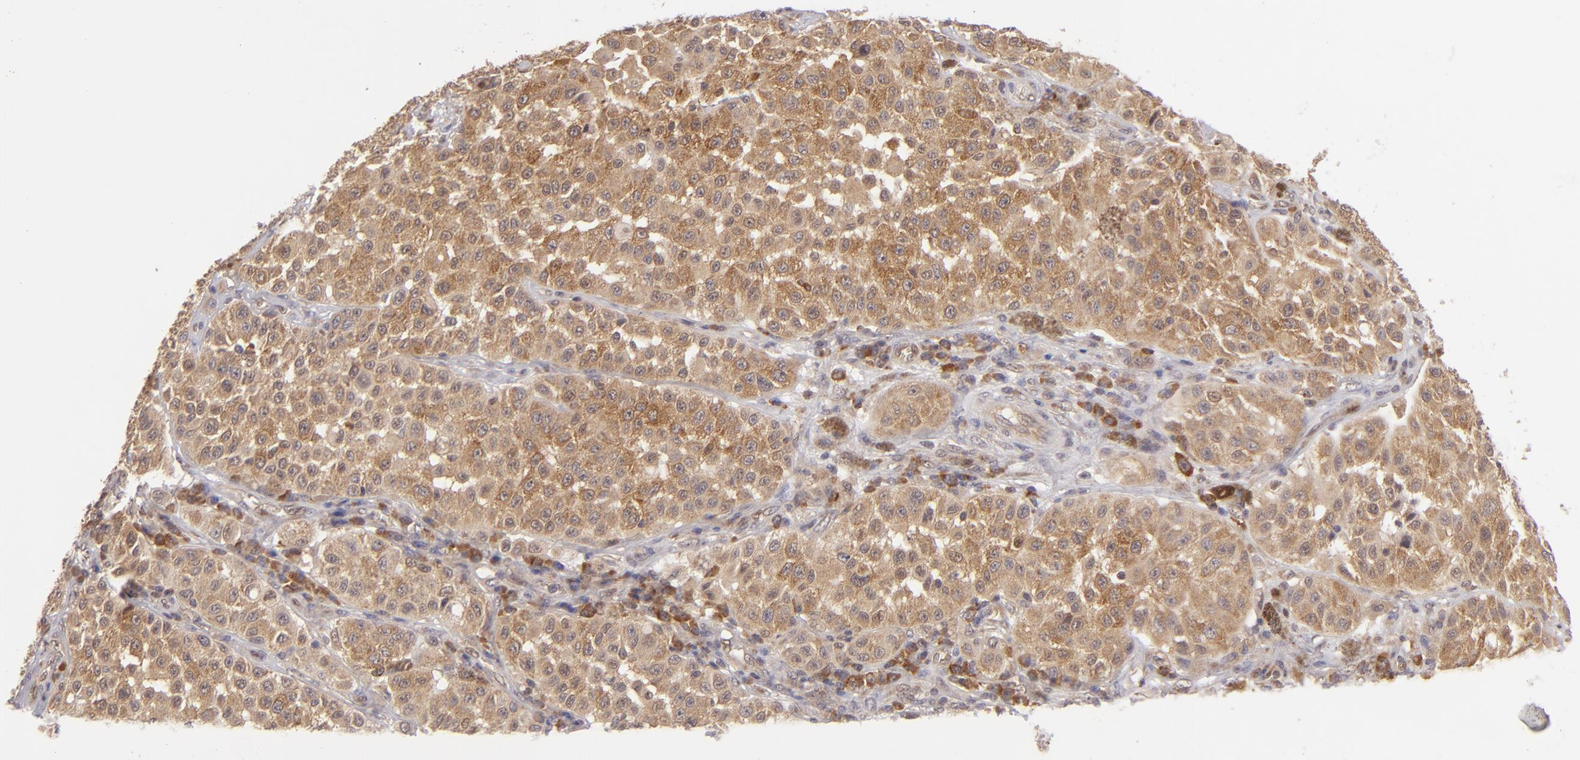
{"staining": {"intensity": "moderate", "quantity": ">75%", "location": "cytoplasmic/membranous"}, "tissue": "melanoma", "cell_type": "Tumor cells", "image_type": "cancer", "snomed": [{"axis": "morphology", "description": "Malignant melanoma, NOS"}, {"axis": "topography", "description": "Skin"}], "caption": "Human melanoma stained with a brown dye displays moderate cytoplasmic/membranous positive expression in approximately >75% of tumor cells.", "gene": "PTPN13", "patient": {"sex": "female", "age": 64}}